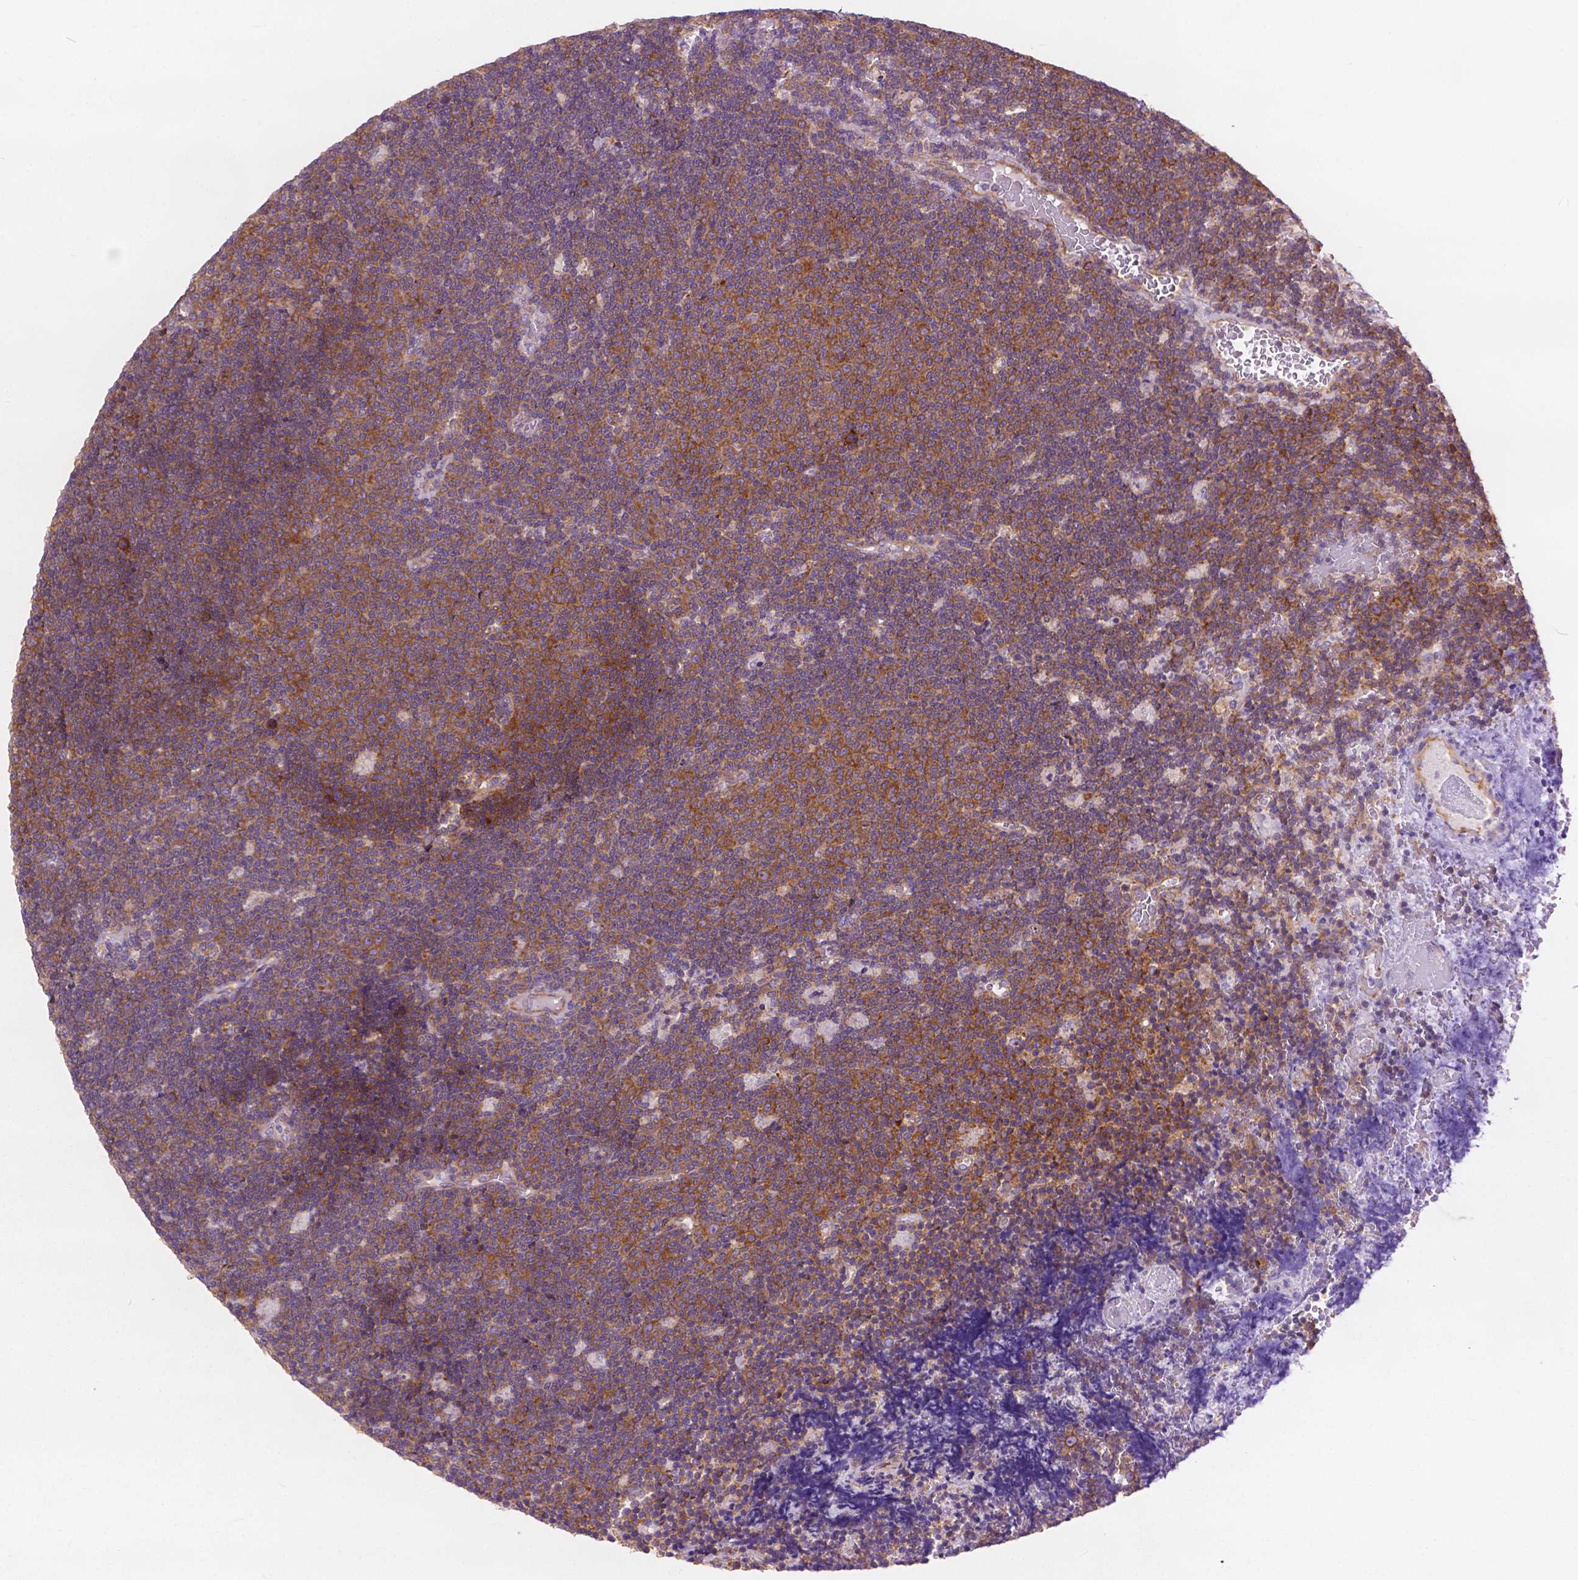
{"staining": {"intensity": "moderate", "quantity": ">75%", "location": "cytoplasmic/membranous"}, "tissue": "lymphoma", "cell_type": "Tumor cells", "image_type": "cancer", "snomed": [{"axis": "morphology", "description": "Malignant lymphoma, non-Hodgkin's type, Low grade"}, {"axis": "topography", "description": "Brain"}], "caption": "Immunohistochemical staining of human lymphoma reveals medium levels of moderate cytoplasmic/membranous protein expression in approximately >75% of tumor cells. (IHC, brightfield microscopy, high magnification).", "gene": "RPL37A", "patient": {"sex": "female", "age": 66}}